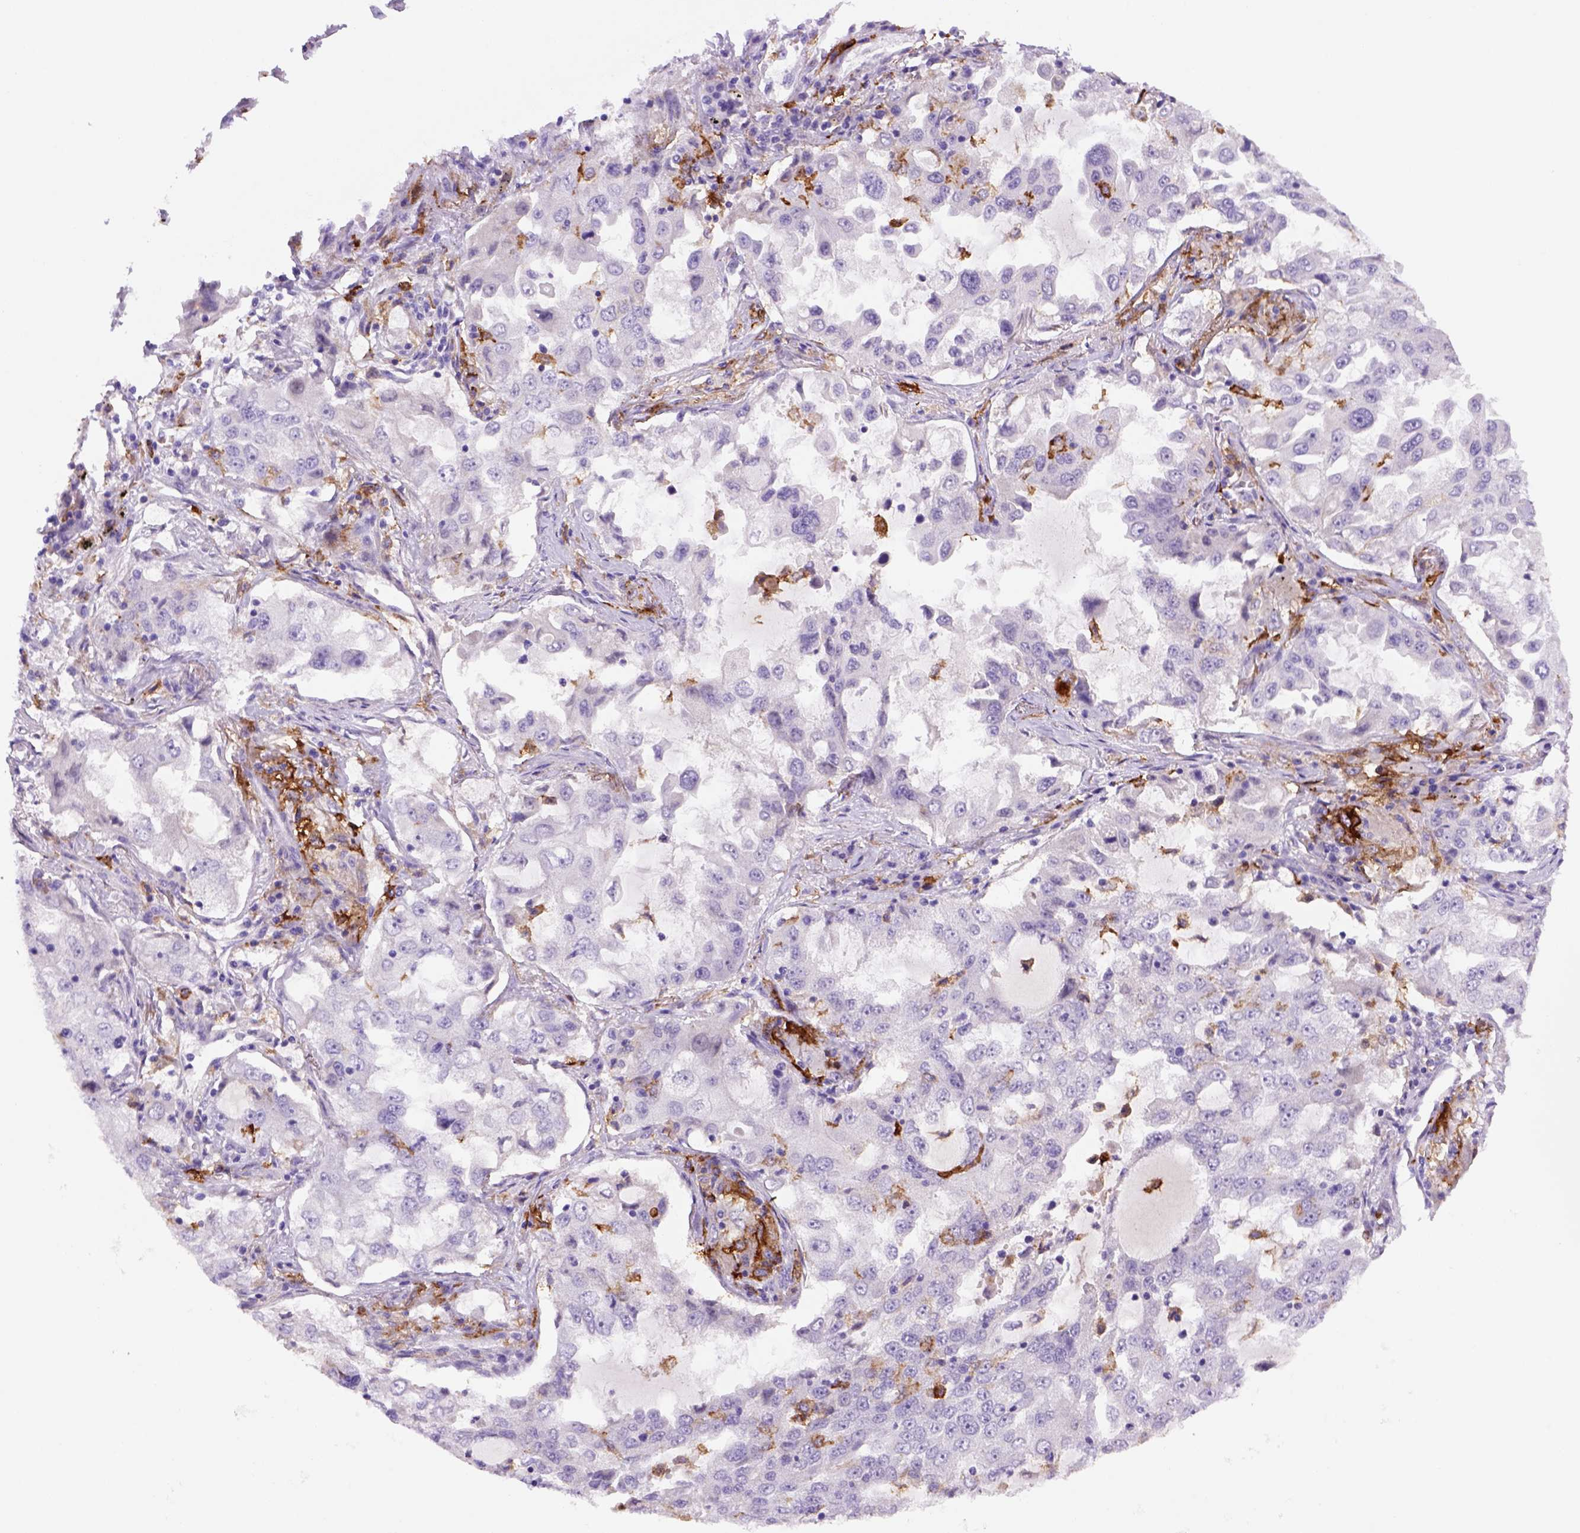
{"staining": {"intensity": "negative", "quantity": "none", "location": "none"}, "tissue": "lung cancer", "cell_type": "Tumor cells", "image_type": "cancer", "snomed": [{"axis": "morphology", "description": "Adenocarcinoma, NOS"}, {"axis": "topography", "description": "Lung"}], "caption": "Histopathology image shows no significant protein expression in tumor cells of lung cancer (adenocarcinoma).", "gene": "CD14", "patient": {"sex": "female", "age": 61}}